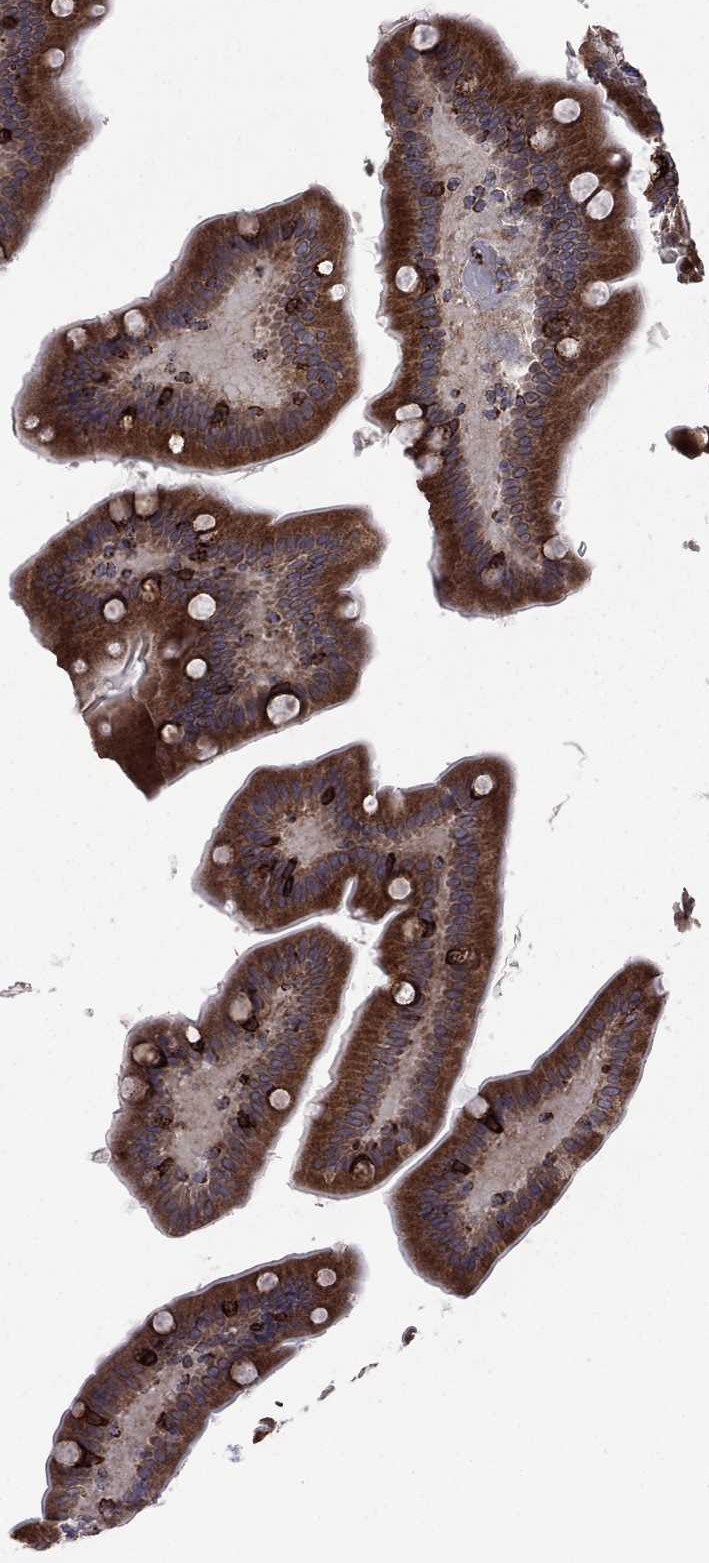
{"staining": {"intensity": "strong", "quantity": "25%-75%", "location": "cytoplasmic/membranous"}, "tissue": "small intestine", "cell_type": "Glandular cells", "image_type": "normal", "snomed": [{"axis": "morphology", "description": "Normal tissue, NOS"}, {"axis": "topography", "description": "Small intestine"}], "caption": "IHC (DAB (3,3'-diaminobenzidine)) staining of unremarkable small intestine displays strong cytoplasmic/membranous protein expression in about 25%-75% of glandular cells. The protein is stained brown, and the nuclei are stained in blue (DAB (3,3'-diaminobenzidine) IHC with brightfield microscopy, high magnification).", "gene": "CLPTM1", "patient": {"sex": "male", "age": 66}}